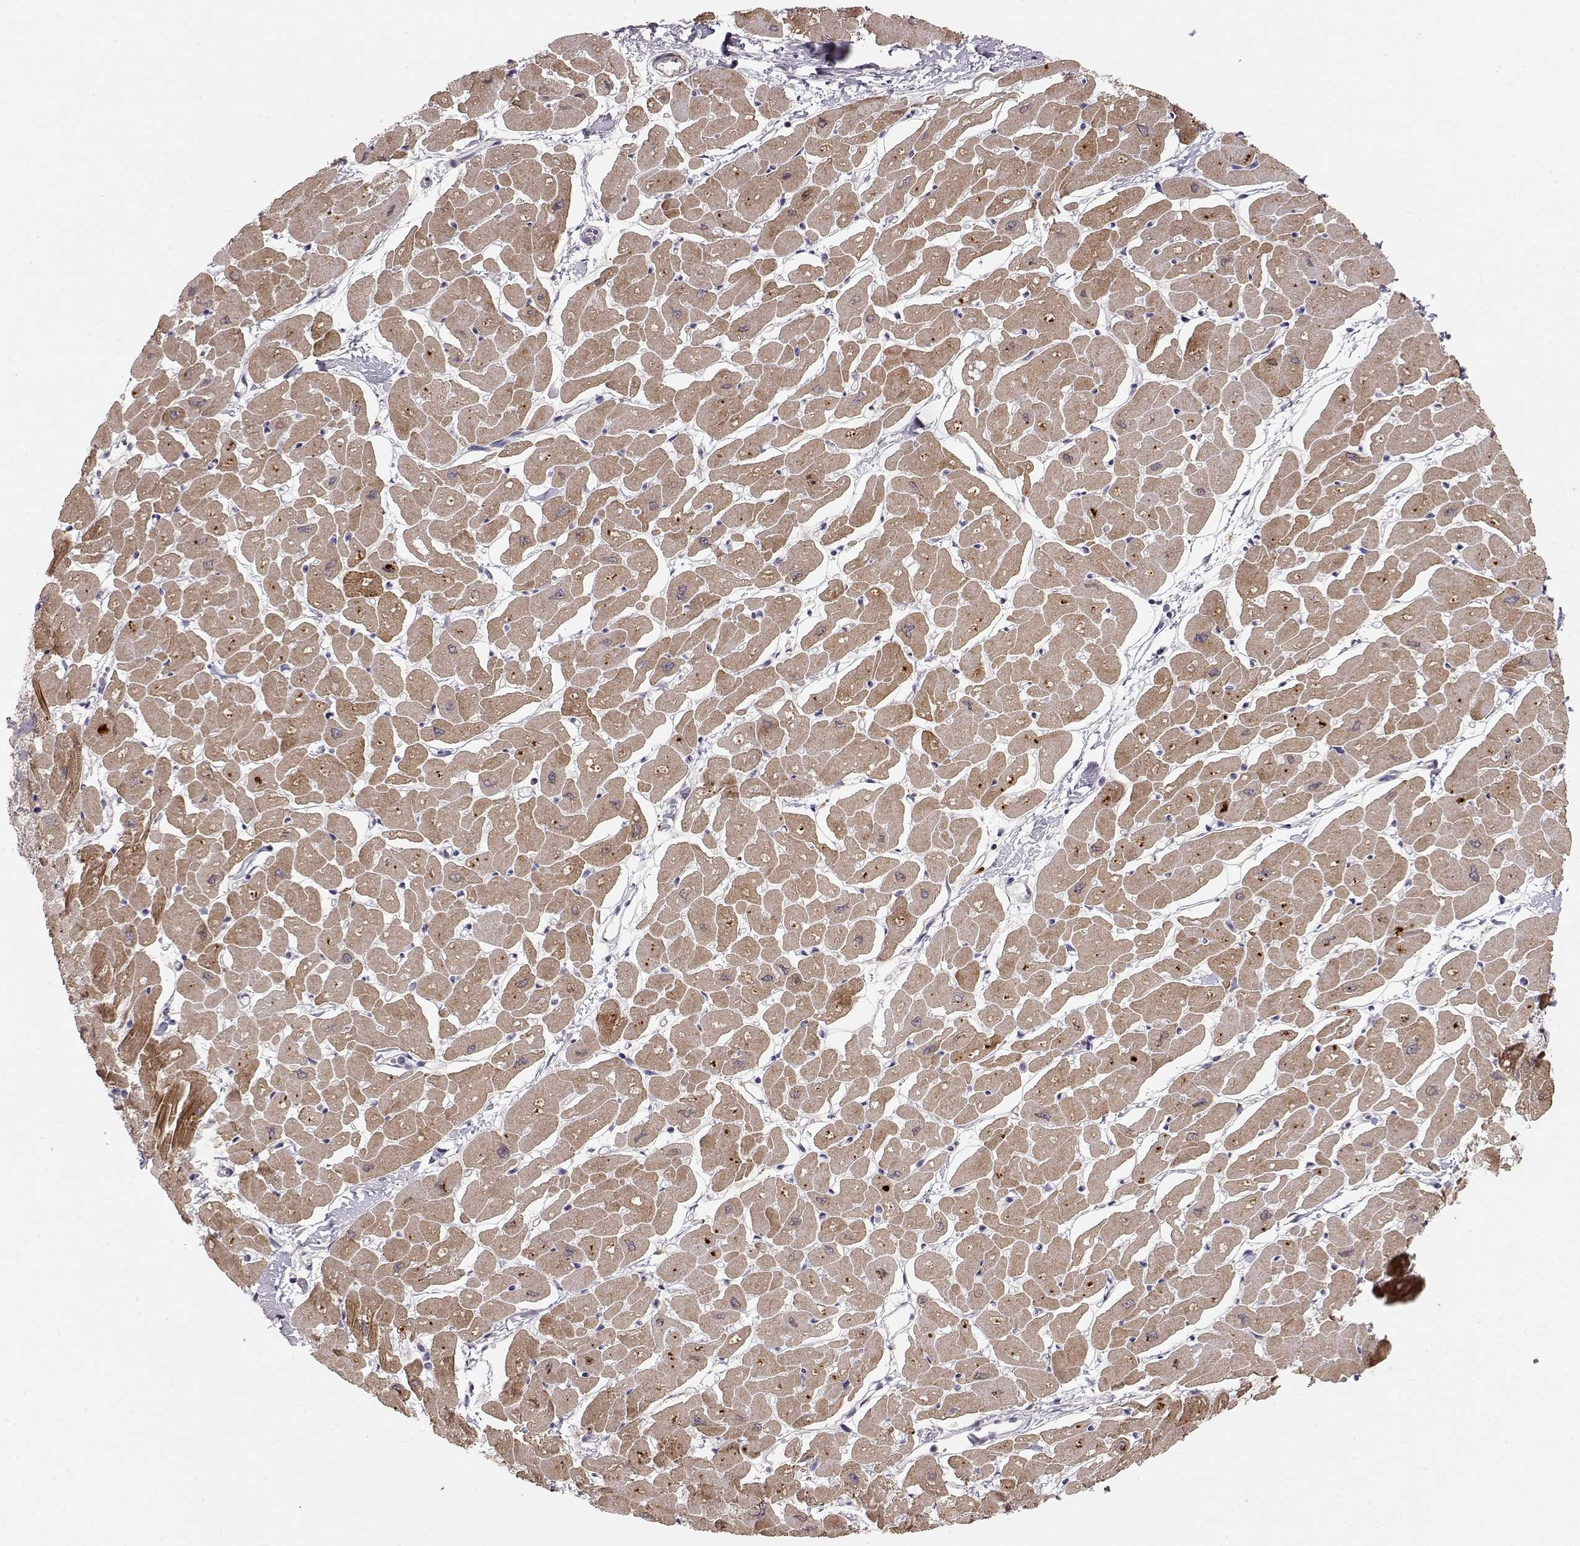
{"staining": {"intensity": "strong", "quantity": "25%-75%", "location": "cytoplasmic/membranous"}, "tissue": "heart muscle", "cell_type": "Cardiomyocytes", "image_type": "normal", "snomed": [{"axis": "morphology", "description": "Normal tissue, NOS"}, {"axis": "topography", "description": "Heart"}], "caption": "Unremarkable heart muscle was stained to show a protein in brown. There is high levels of strong cytoplasmic/membranous expression in about 25%-75% of cardiomyocytes. The staining was performed using DAB (3,3'-diaminobenzidine) to visualize the protein expression in brown, while the nuclei were stained in blue with hematoxylin (Magnification: 20x).", "gene": "ARHGAP8", "patient": {"sex": "male", "age": 57}}